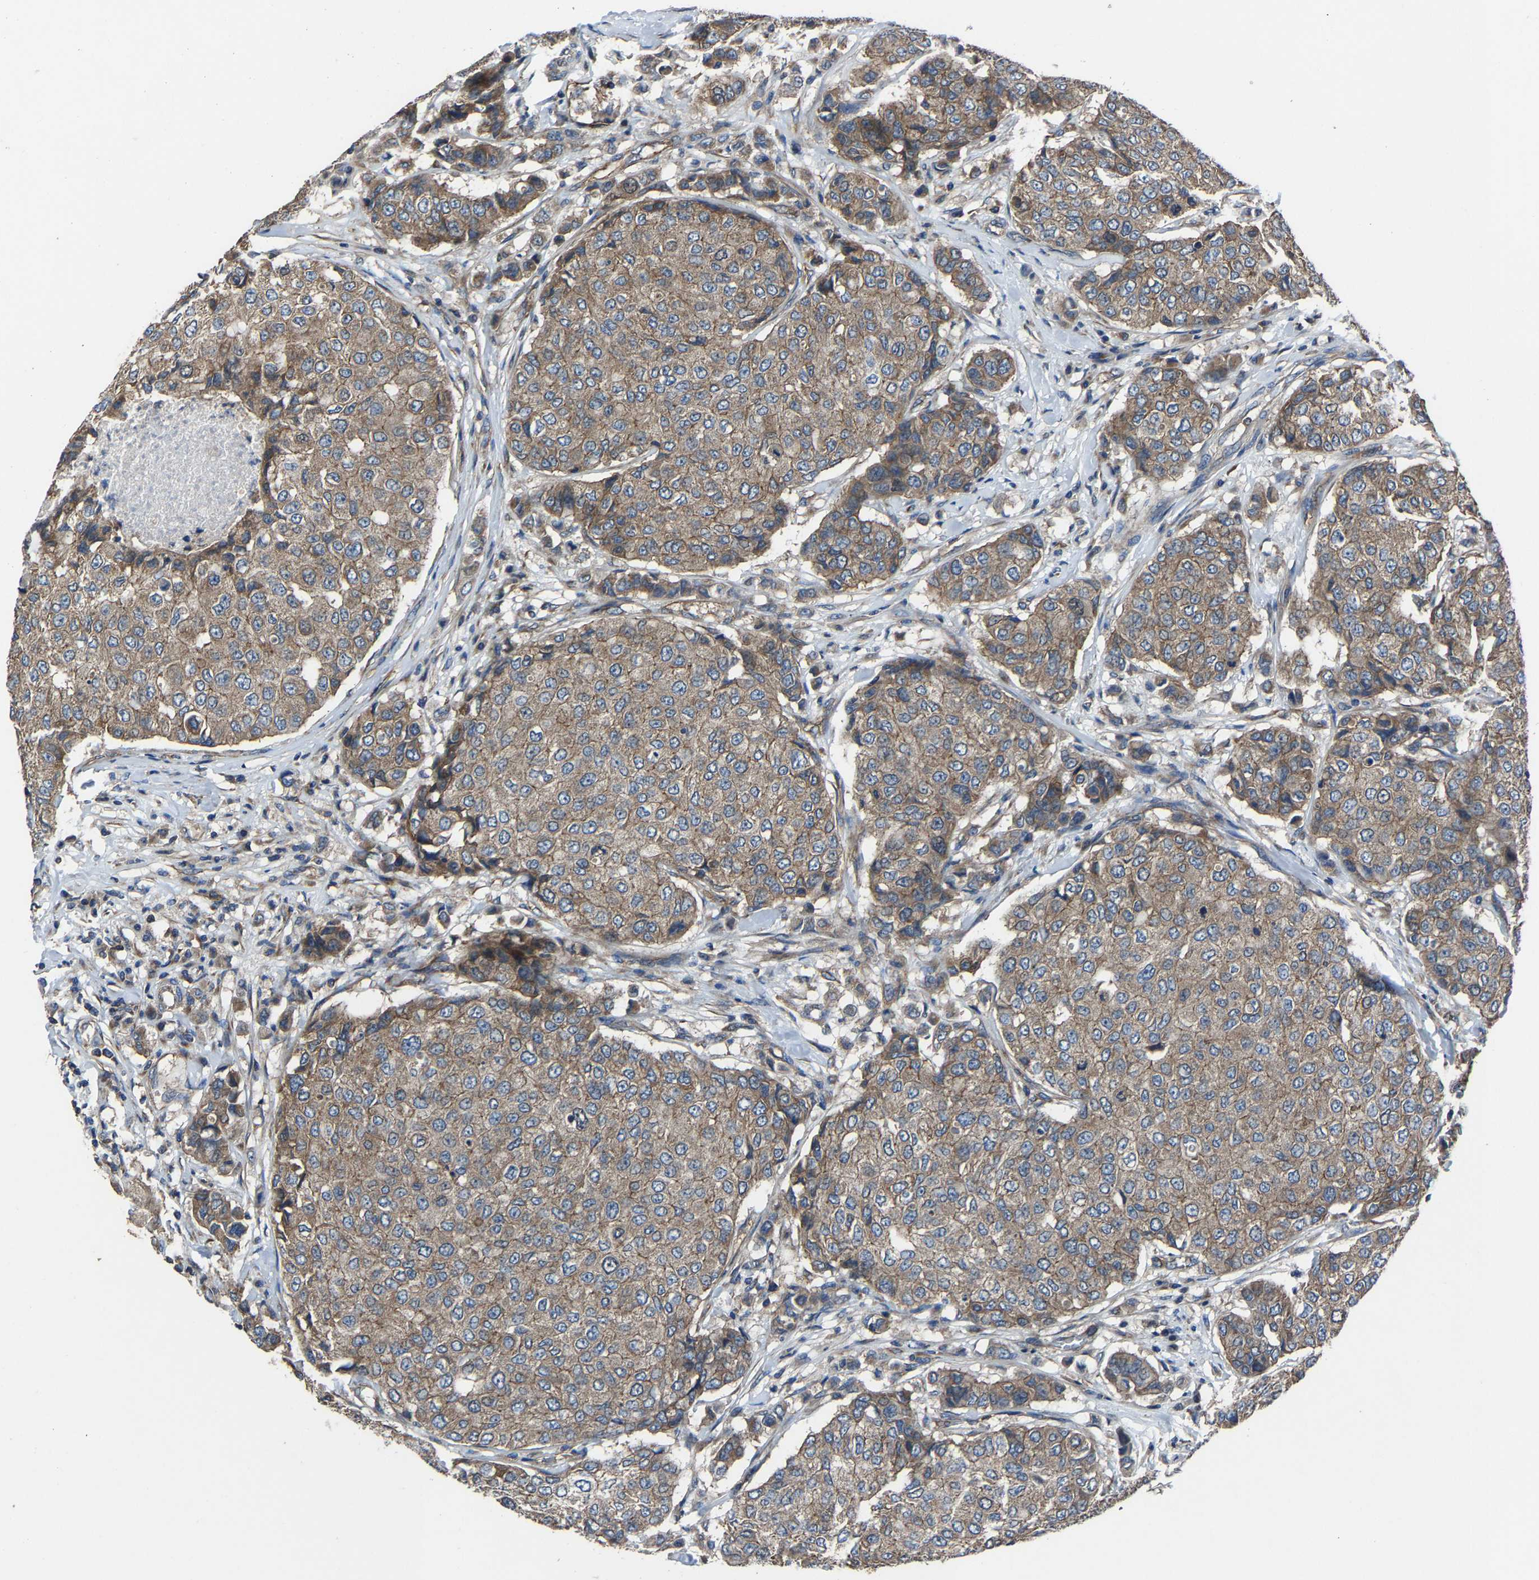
{"staining": {"intensity": "moderate", "quantity": "25%-75%", "location": "cytoplasmic/membranous"}, "tissue": "breast cancer", "cell_type": "Tumor cells", "image_type": "cancer", "snomed": [{"axis": "morphology", "description": "Duct carcinoma"}, {"axis": "topography", "description": "Breast"}], "caption": "Immunohistochemical staining of infiltrating ductal carcinoma (breast) shows medium levels of moderate cytoplasmic/membranous positivity in about 25%-75% of tumor cells. Using DAB (brown) and hematoxylin (blue) stains, captured at high magnification using brightfield microscopy.", "gene": "KIAA1958", "patient": {"sex": "female", "age": 27}}